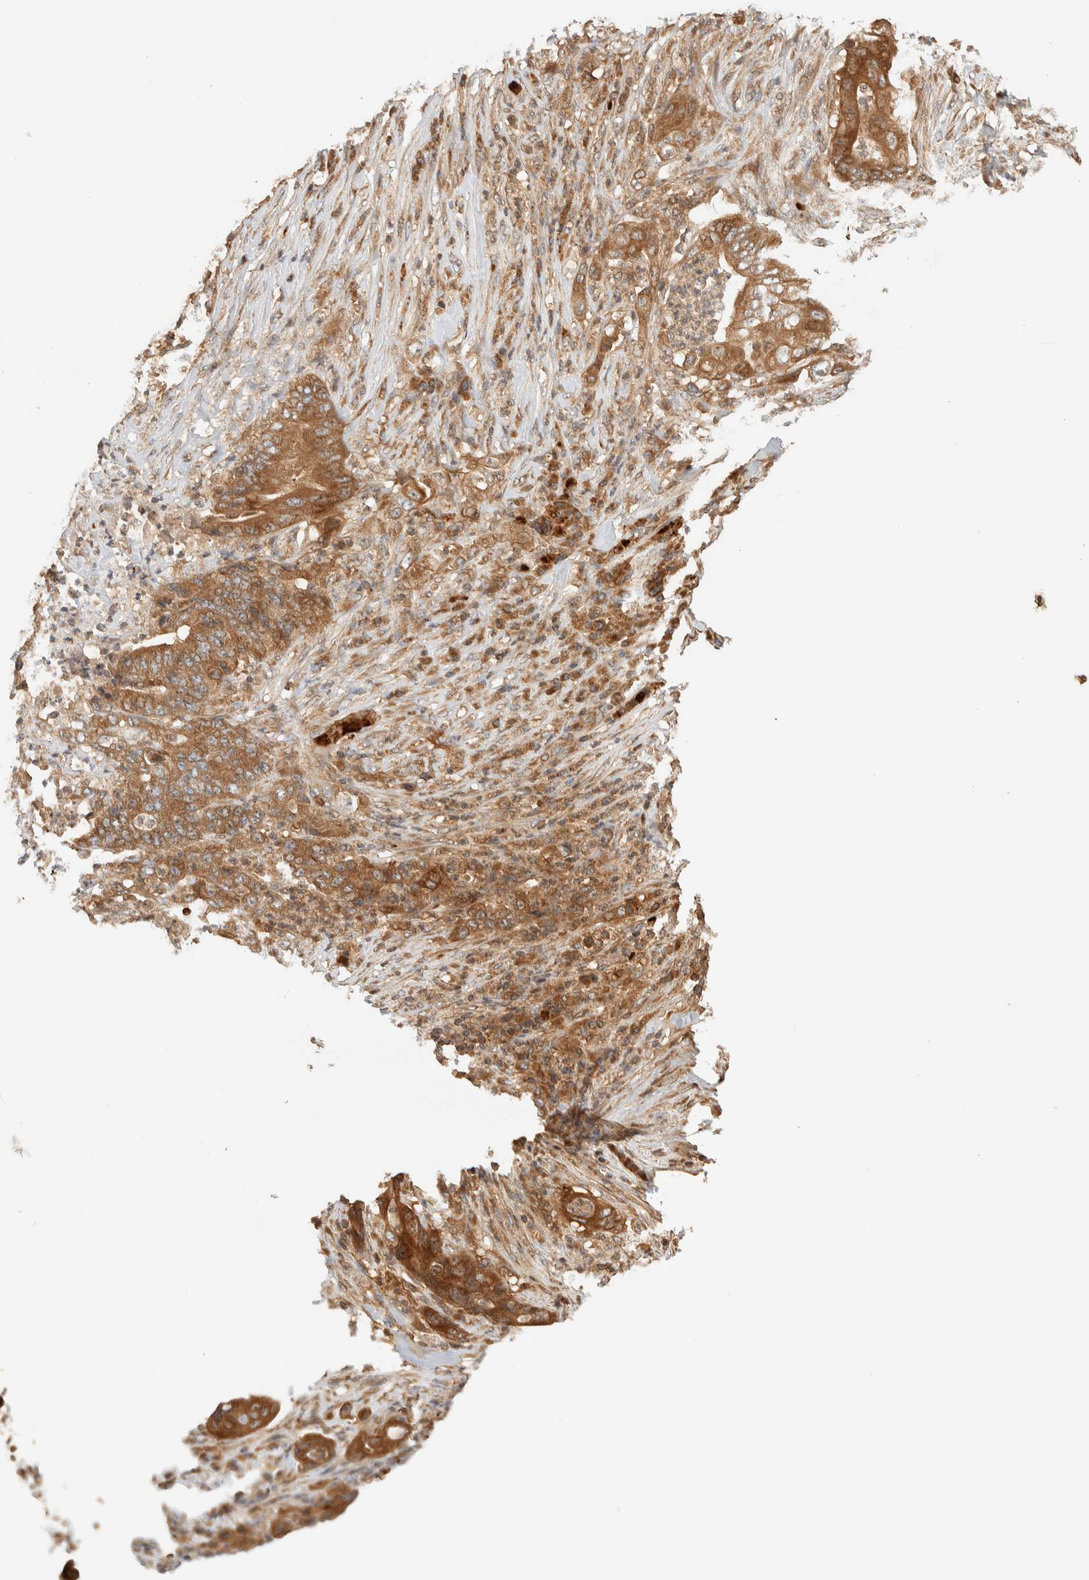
{"staining": {"intensity": "moderate", "quantity": ">75%", "location": "cytoplasmic/membranous"}, "tissue": "stomach cancer", "cell_type": "Tumor cells", "image_type": "cancer", "snomed": [{"axis": "morphology", "description": "Adenocarcinoma, NOS"}, {"axis": "topography", "description": "Stomach"}], "caption": "Immunohistochemistry (IHC) (DAB) staining of human adenocarcinoma (stomach) displays moderate cytoplasmic/membranous protein staining in about >75% of tumor cells. (Brightfield microscopy of DAB IHC at high magnification).", "gene": "TTI2", "patient": {"sex": "female", "age": 73}}